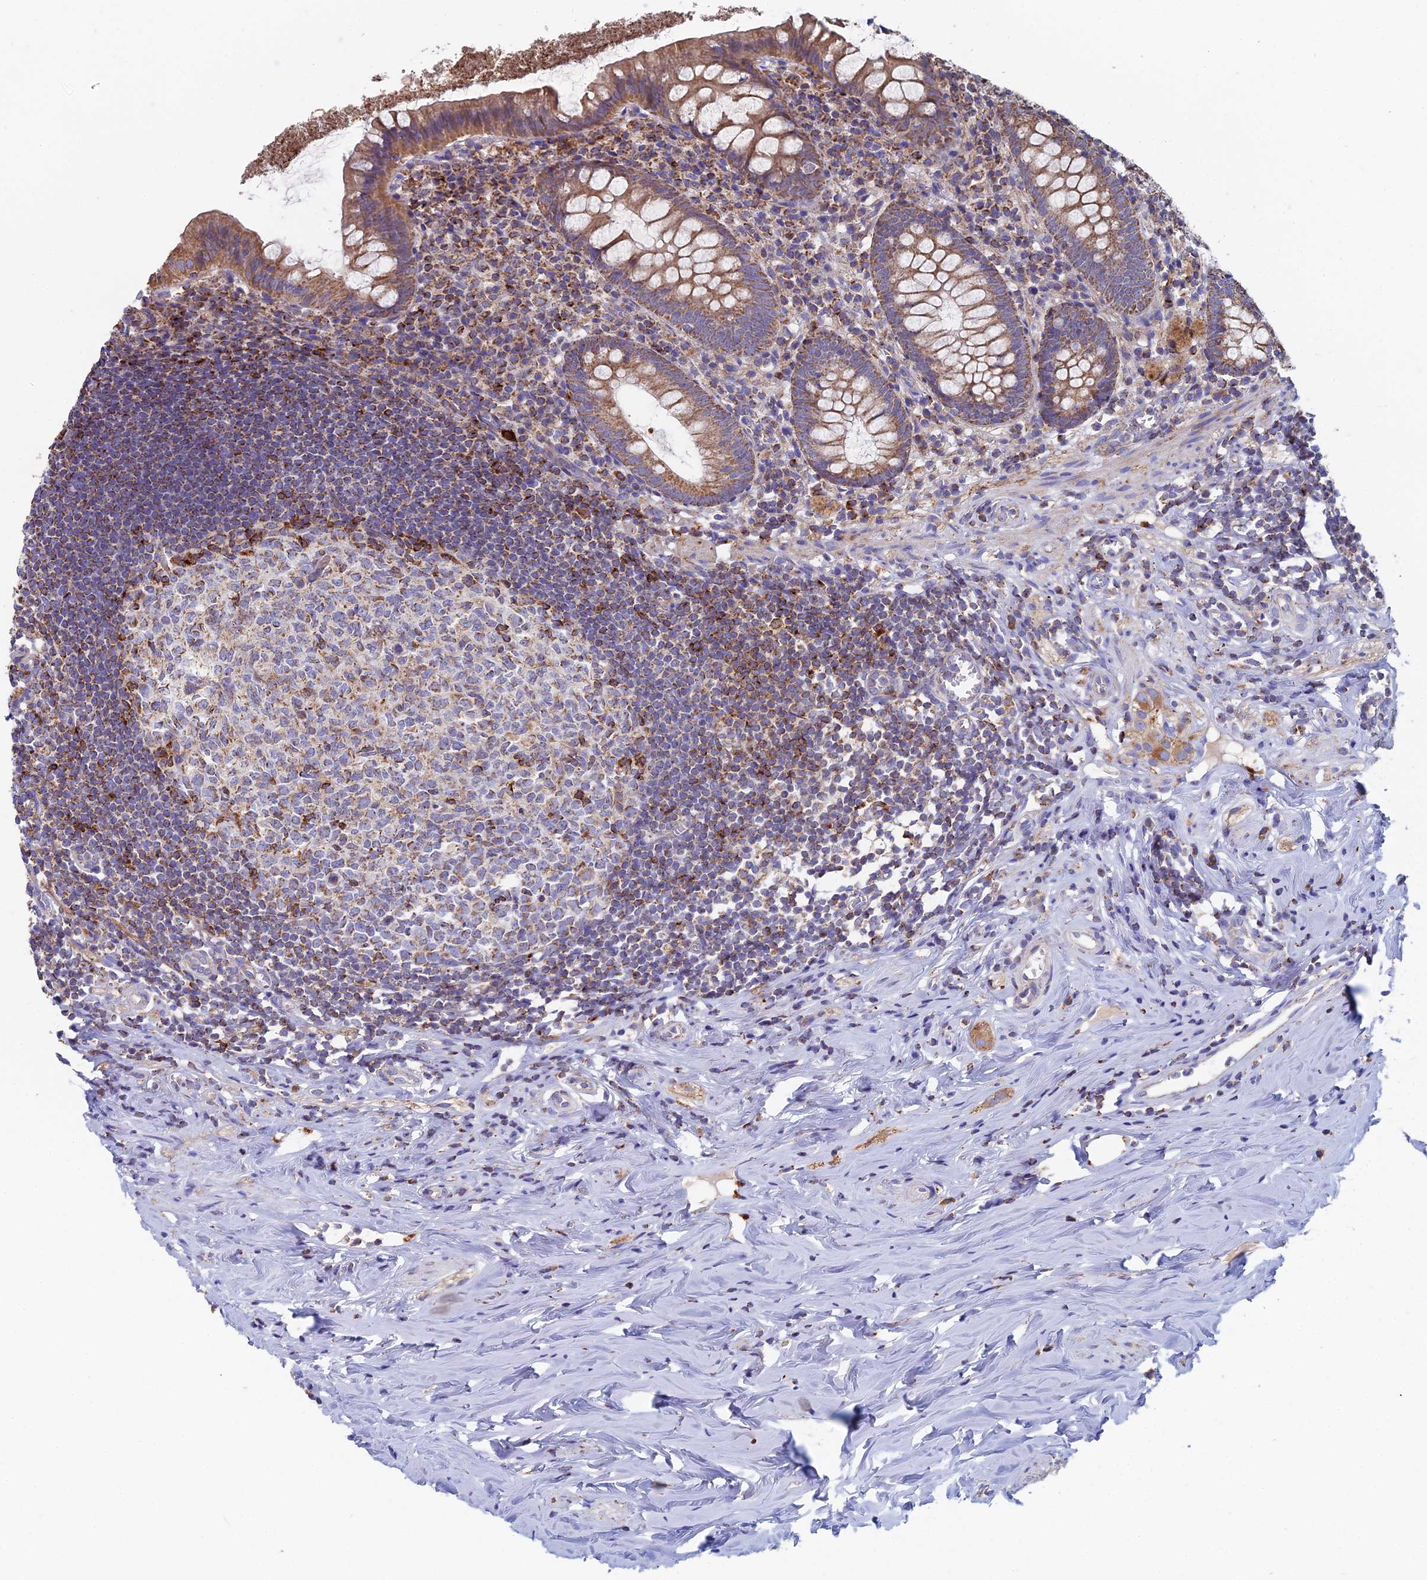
{"staining": {"intensity": "moderate", "quantity": ">75%", "location": "cytoplasmic/membranous"}, "tissue": "appendix", "cell_type": "Glandular cells", "image_type": "normal", "snomed": [{"axis": "morphology", "description": "Normal tissue, NOS"}, {"axis": "topography", "description": "Appendix"}], "caption": "Appendix stained with immunohistochemistry demonstrates moderate cytoplasmic/membranous positivity in about >75% of glandular cells.", "gene": "SPOCK2", "patient": {"sex": "female", "age": 51}}